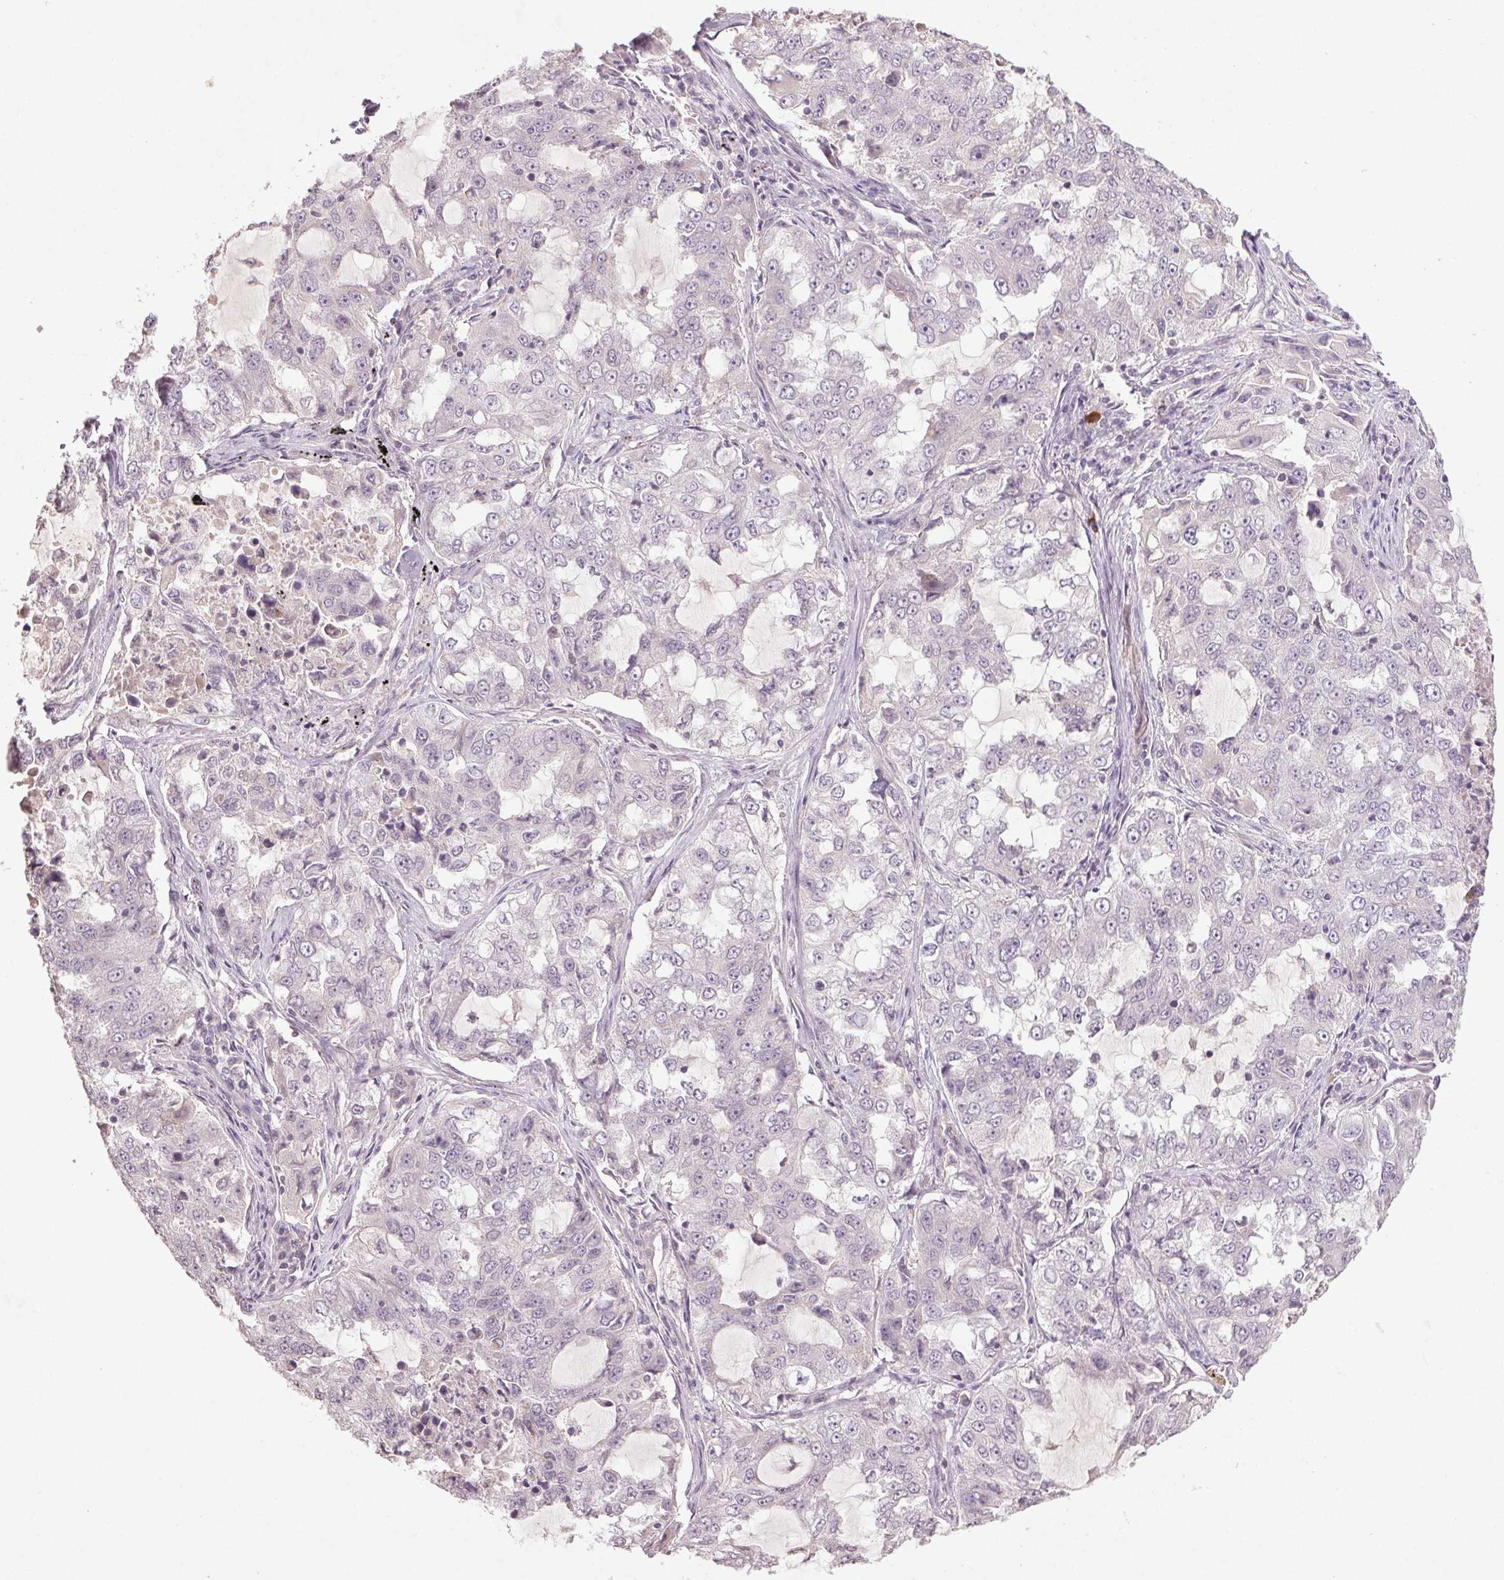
{"staining": {"intensity": "negative", "quantity": "none", "location": "none"}, "tissue": "lung cancer", "cell_type": "Tumor cells", "image_type": "cancer", "snomed": [{"axis": "morphology", "description": "Adenocarcinoma, NOS"}, {"axis": "topography", "description": "Lung"}], "caption": "This is an immunohistochemistry (IHC) micrograph of human adenocarcinoma (lung). There is no expression in tumor cells.", "gene": "KLRC3", "patient": {"sex": "female", "age": 61}}